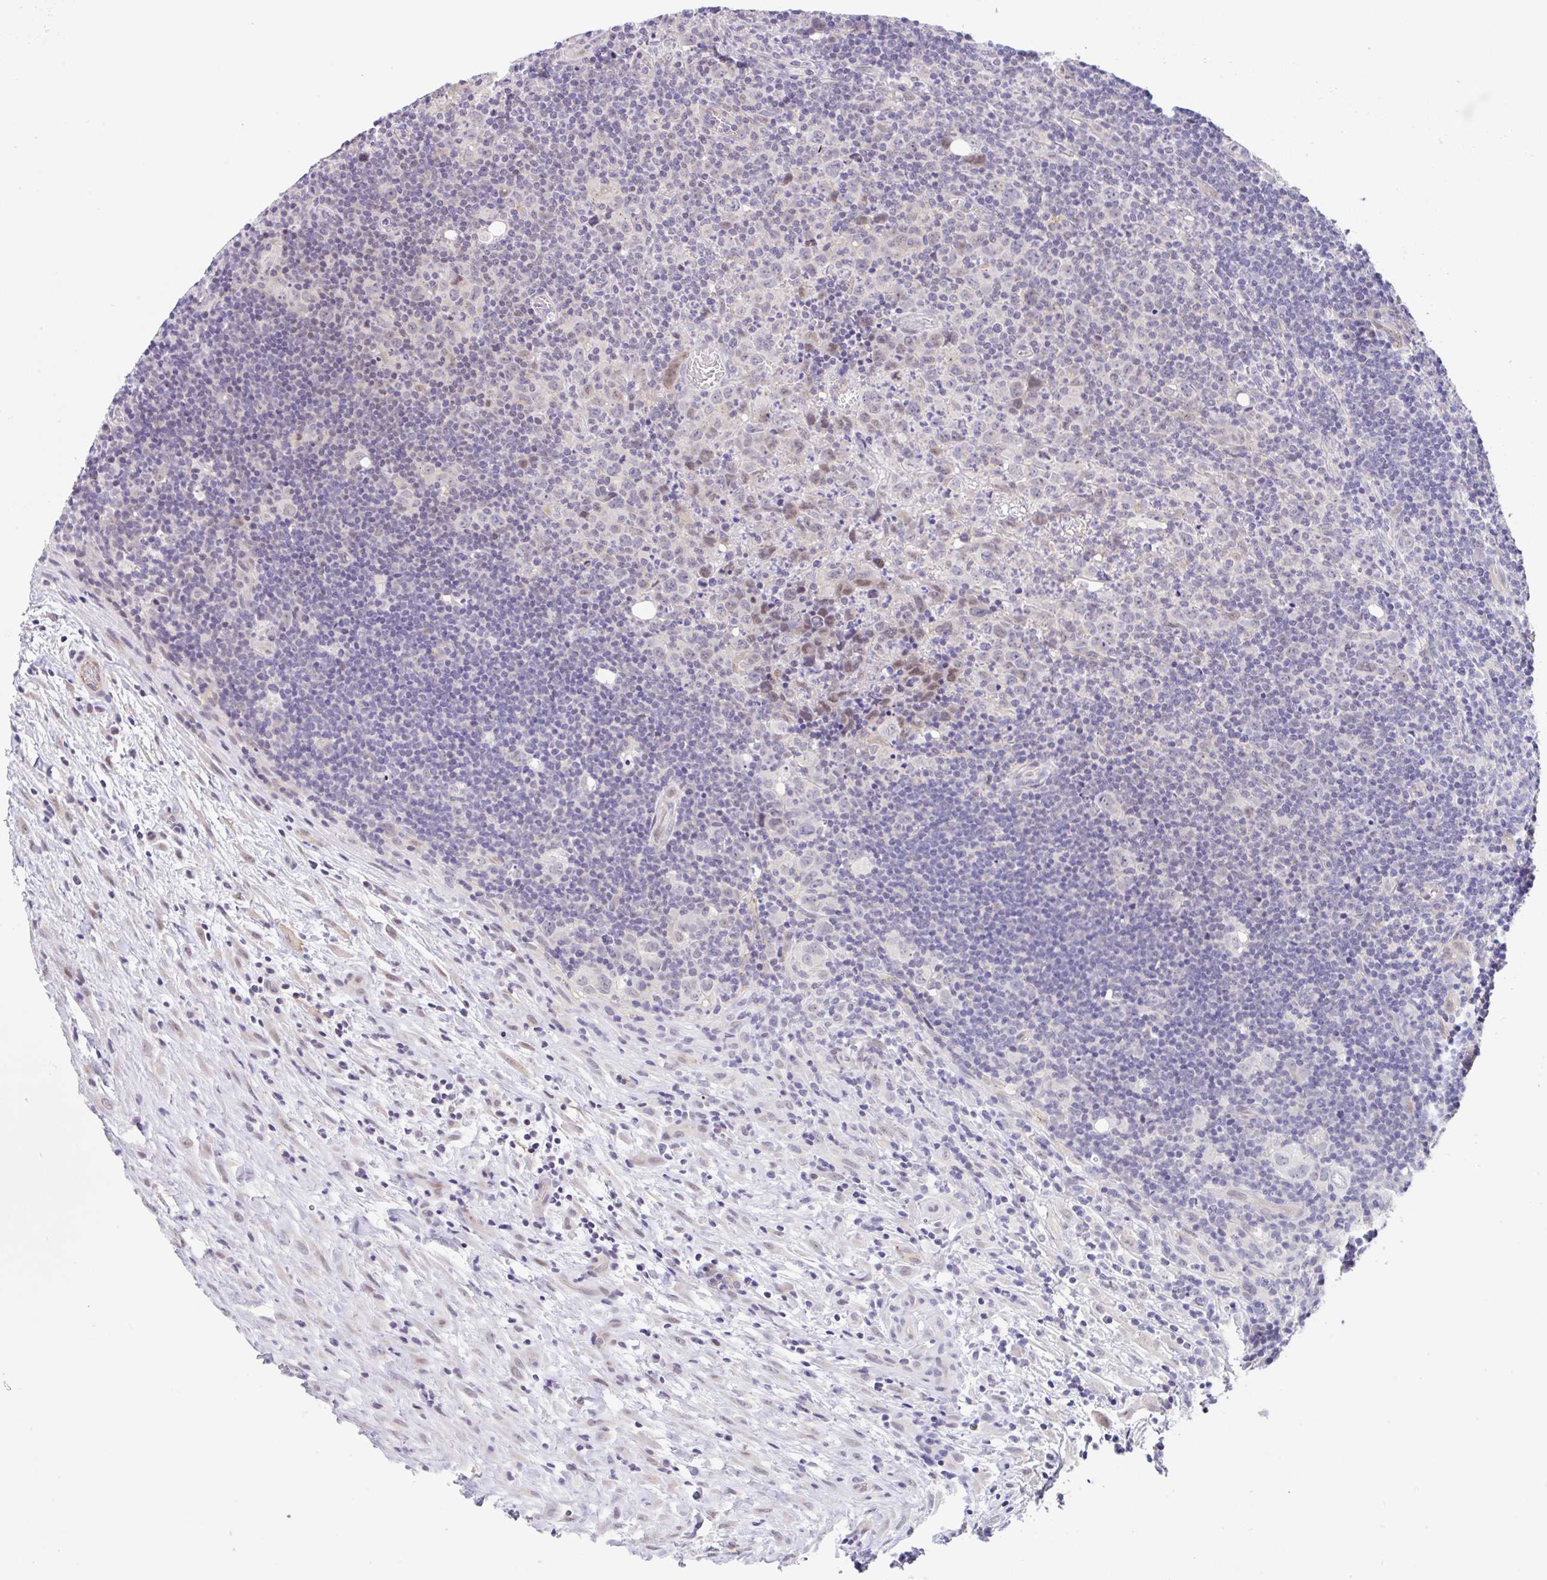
{"staining": {"intensity": "negative", "quantity": "none", "location": "none"}, "tissue": "lymphoma", "cell_type": "Tumor cells", "image_type": "cancer", "snomed": [{"axis": "morphology", "description": "Hodgkin's disease, NOS"}, {"axis": "topography", "description": "Lymph node"}], "caption": "IHC image of neoplastic tissue: Hodgkin's disease stained with DAB (3,3'-diaminobenzidine) displays no significant protein staining in tumor cells.", "gene": "CGNL1", "patient": {"sex": "female", "age": 18}}